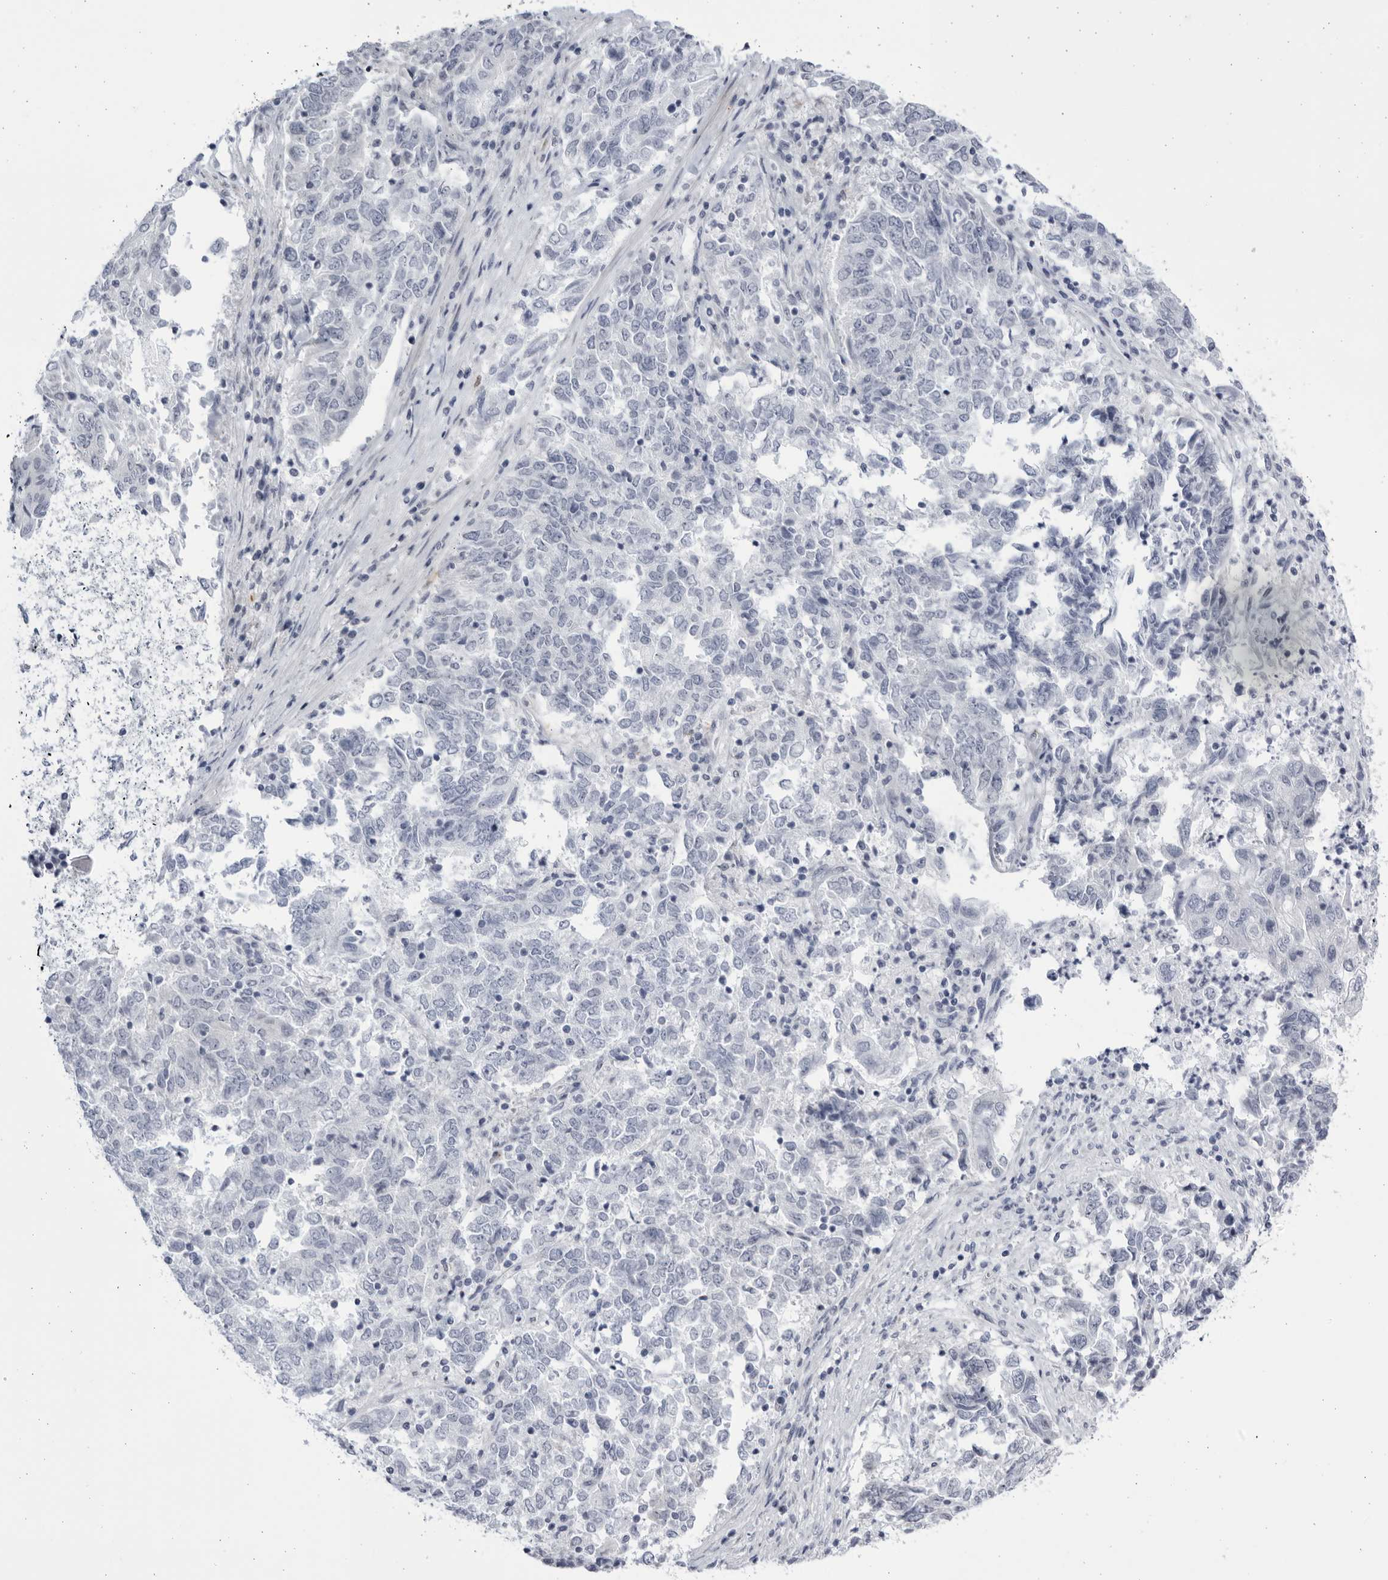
{"staining": {"intensity": "negative", "quantity": "none", "location": "none"}, "tissue": "endometrial cancer", "cell_type": "Tumor cells", "image_type": "cancer", "snomed": [{"axis": "morphology", "description": "Adenocarcinoma, NOS"}, {"axis": "topography", "description": "Endometrium"}], "caption": "Image shows no protein expression in tumor cells of adenocarcinoma (endometrial) tissue.", "gene": "CCDC181", "patient": {"sex": "female", "age": 80}}